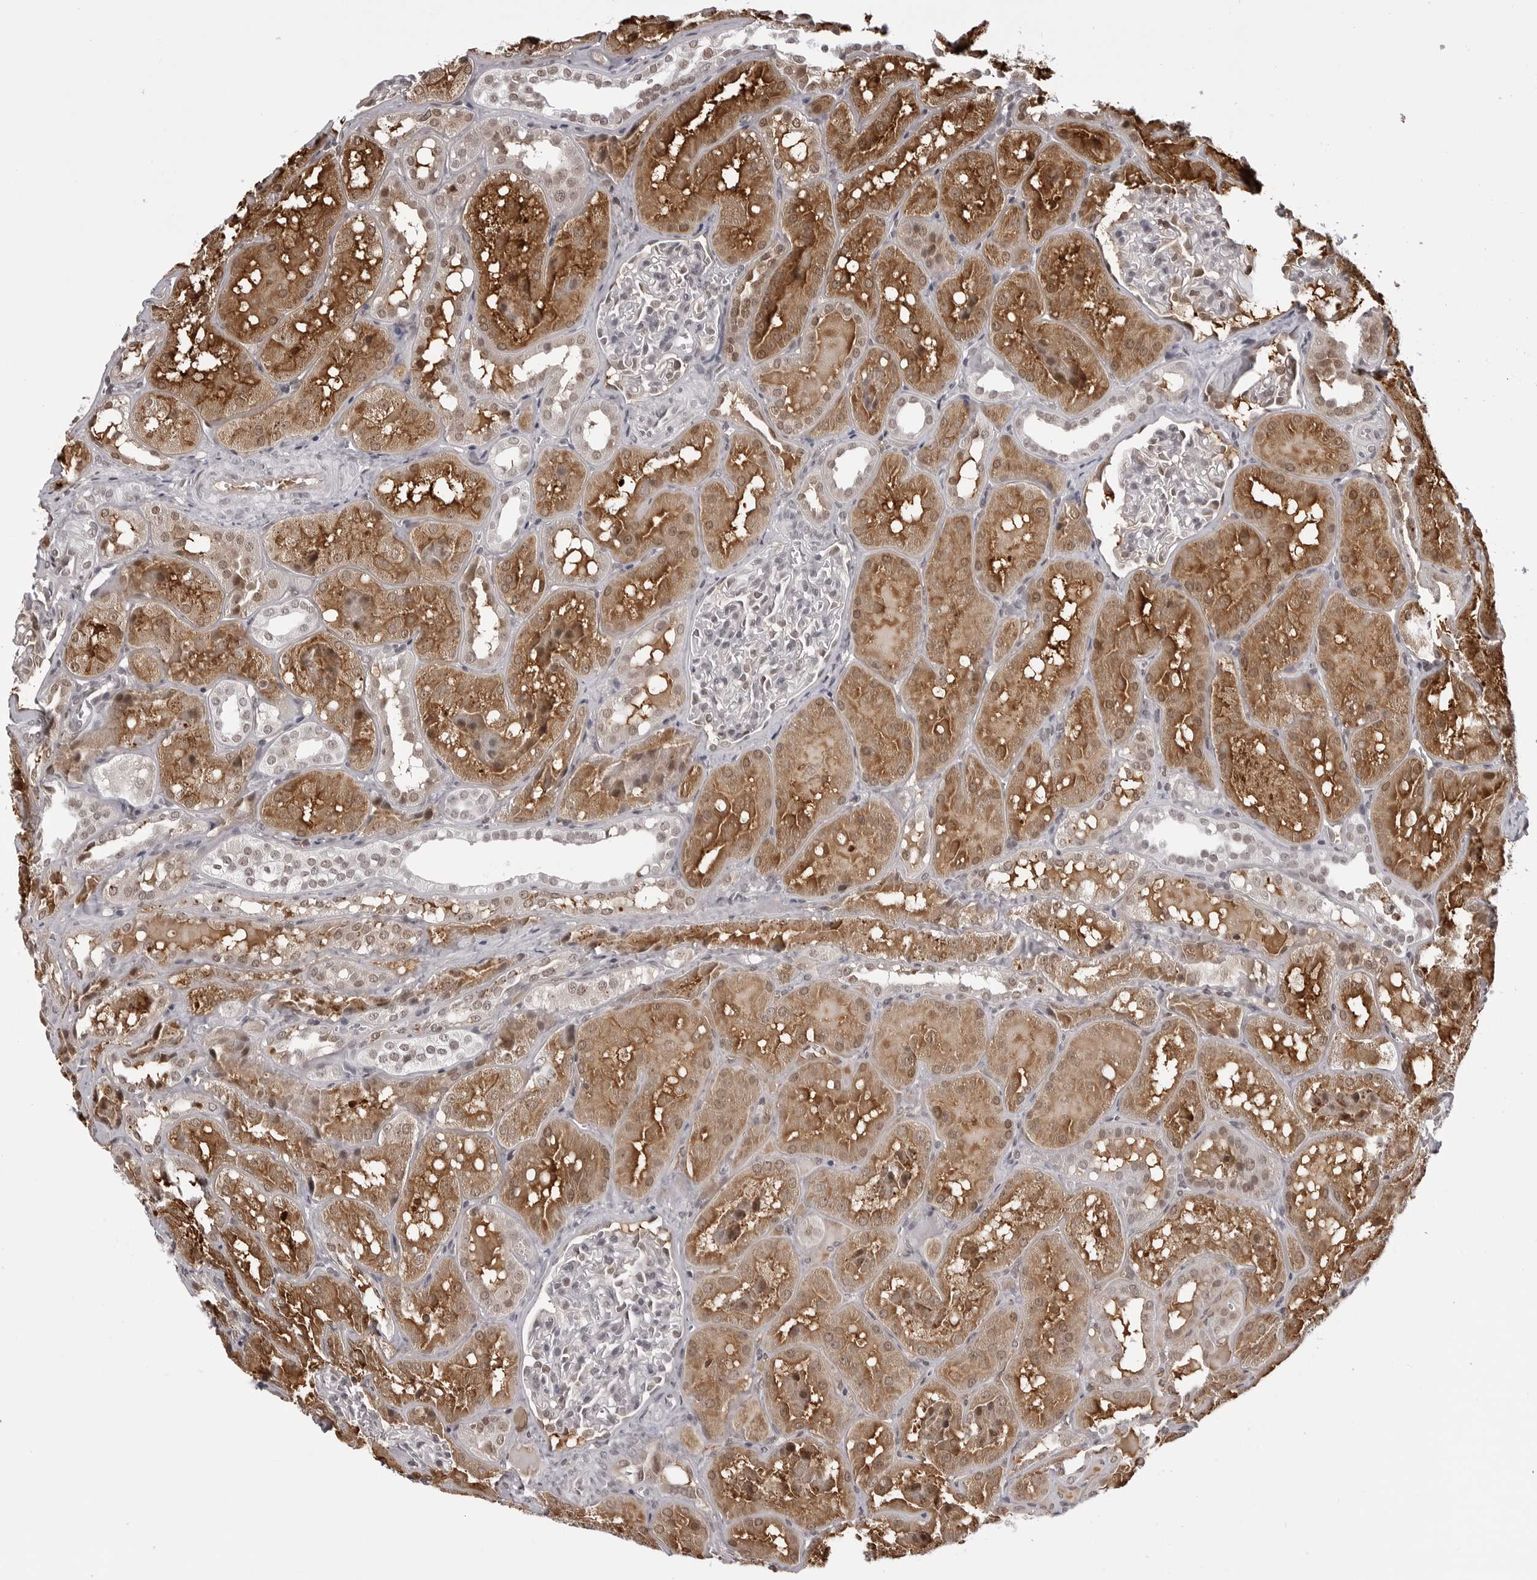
{"staining": {"intensity": "weak", "quantity": "25%-75%", "location": "nuclear"}, "tissue": "kidney", "cell_type": "Cells in glomeruli", "image_type": "normal", "snomed": [{"axis": "morphology", "description": "Normal tissue, NOS"}, {"axis": "topography", "description": "Kidney"}], "caption": "Kidney stained with immunohistochemistry (IHC) shows weak nuclear staining in about 25%-75% of cells in glomeruli.", "gene": "PHF3", "patient": {"sex": "male", "age": 16}}